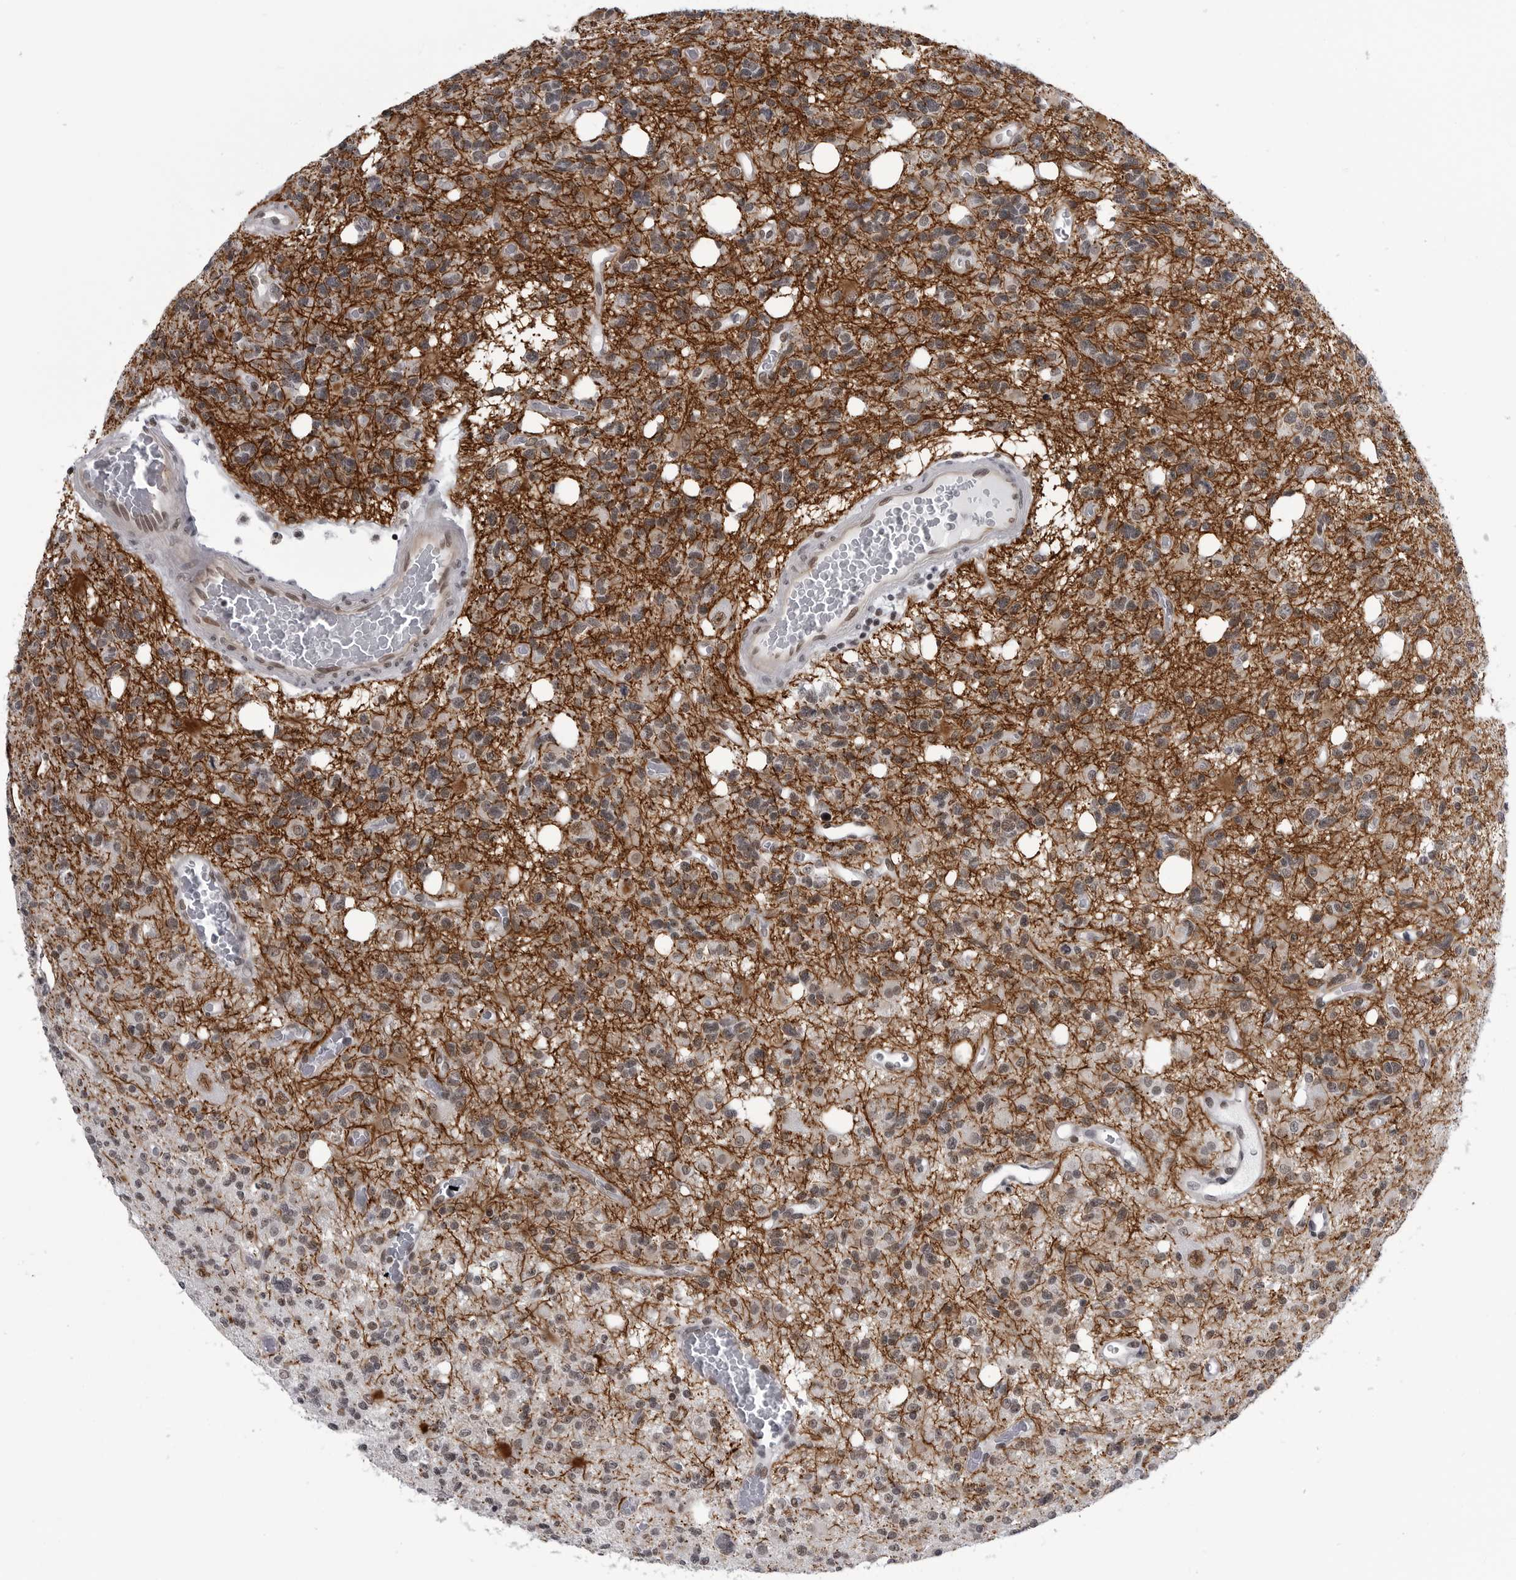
{"staining": {"intensity": "weak", "quantity": "25%-75%", "location": "nuclear"}, "tissue": "glioma", "cell_type": "Tumor cells", "image_type": "cancer", "snomed": [{"axis": "morphology", "description": "Glioma, malignant, High grade"}, {"axis": "topography", "description": "Brain"}], "caption": "Malignant glioma (high-grade) was stained to show a protein in brown. There is low levels of weak nuclear expression in approximately 25%-75% of tumor cells.", "gene": "RNF26", "patient": {"sex": "female", "age": 62}}